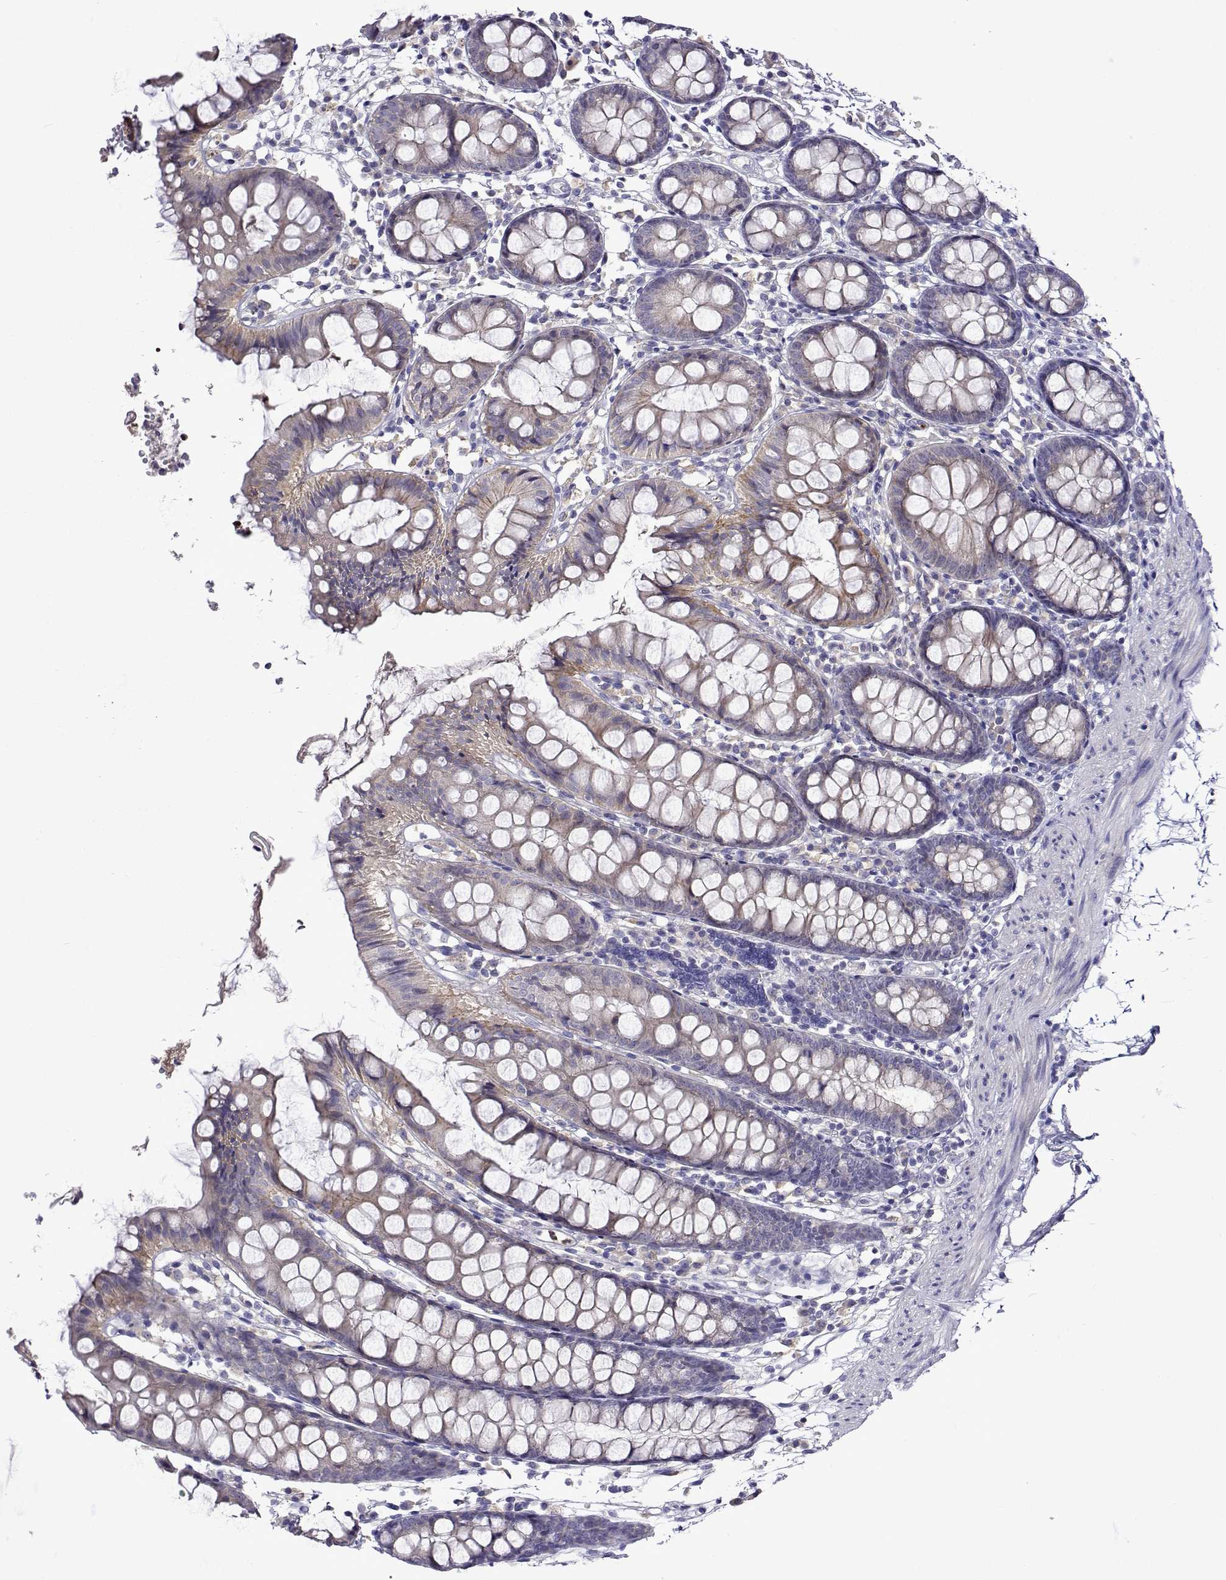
{"staining": {"intensity": "negative", "quantity": "none", "location": "none"}, "tissue": "colon", "cell_type": "Endothelial cells", "image_type": "normal", "snomed": [{"axis": "morphology", "description": "Normal tissue, NOS"}, {"axis": "topography", "description": "Colon"}], "caption": "High power microscopy image of an immunohistochemistry image of benign colon, revealing no significant staining in endothelial cells.", "gene": "SULT2A1", "patient": {"sex": "female", "age": 84}}